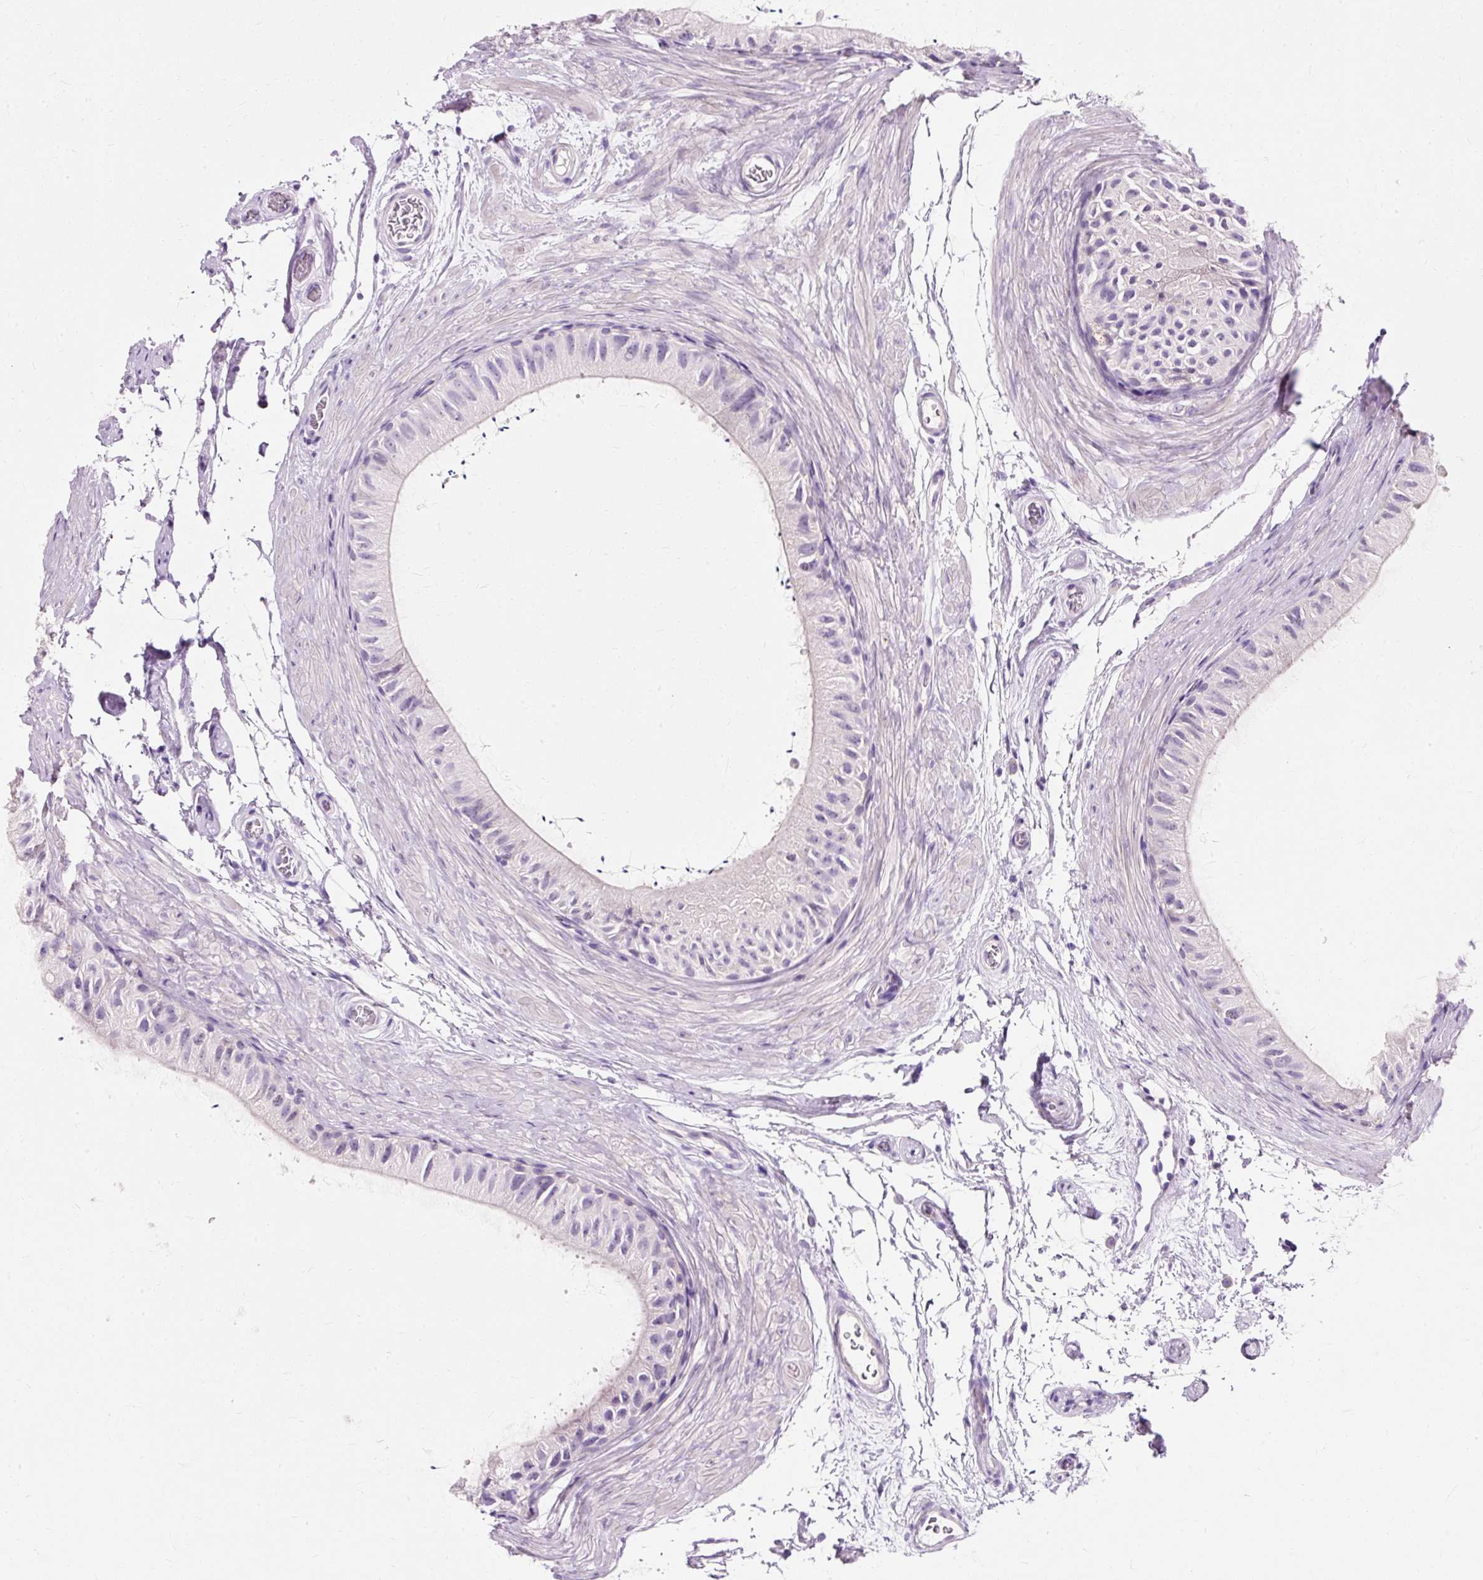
{"staining": {"intensity": "negative", "quantity": "none", "location": "none"}, "tissue": "epididymis", "cell_type": "Glandular cells", "image_type": "normal", "snomed": [{"axis": "morphology", "description": "Normal tissue, NOS"}, {"axis": "topography", "description": "Epididymis"}], "caption": "Immunohistochemistry of unremarkable epididymis shows no expression in glandular cells. (DAB (3,3'-diaminobenzidine) immunohistochemistry (IHC), high magnification).", "gene": "CLDN25", "patient": {"sex": "male", "age": 55}}